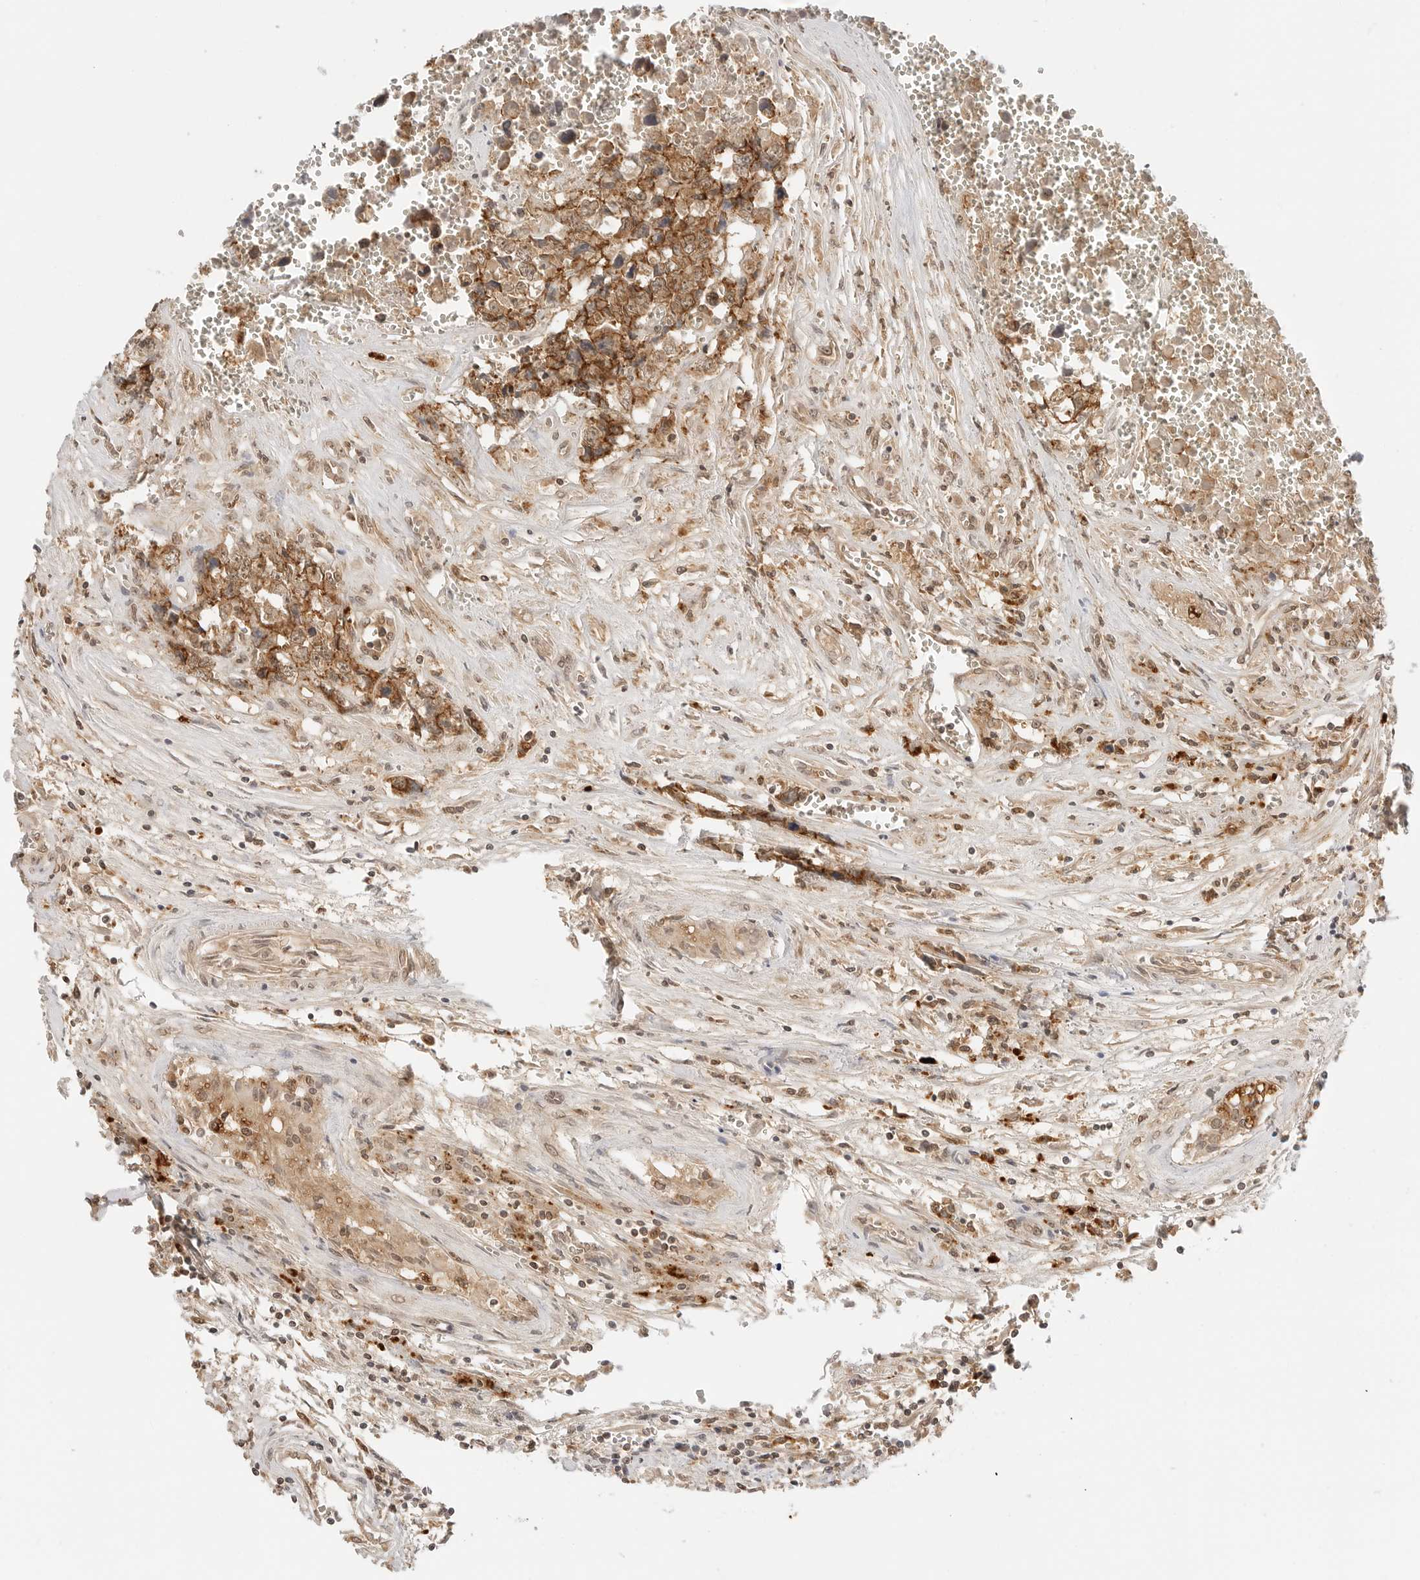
{"staining": {"intensity": "moderate", "quantity": ">75%", "location": "cytoplasmic/membranous"}, "tissue": "testis cancer", "cell_type": "Tumor cells", "image_type": "cancer", "snomed": [{"axis": "morphology", "description": "Carcinoma, Embryonal, NOS"}, {"axis": "topography", "description": "Testis"}], "caption": "Immunohistochemical staining of human testis cancer displays medium levels of moderate cytoplasmic/membranous protein positivity in about >75% of tumor cells.", "gene": "EPHA1", "patient": {"sex": "male", "age": 31}}